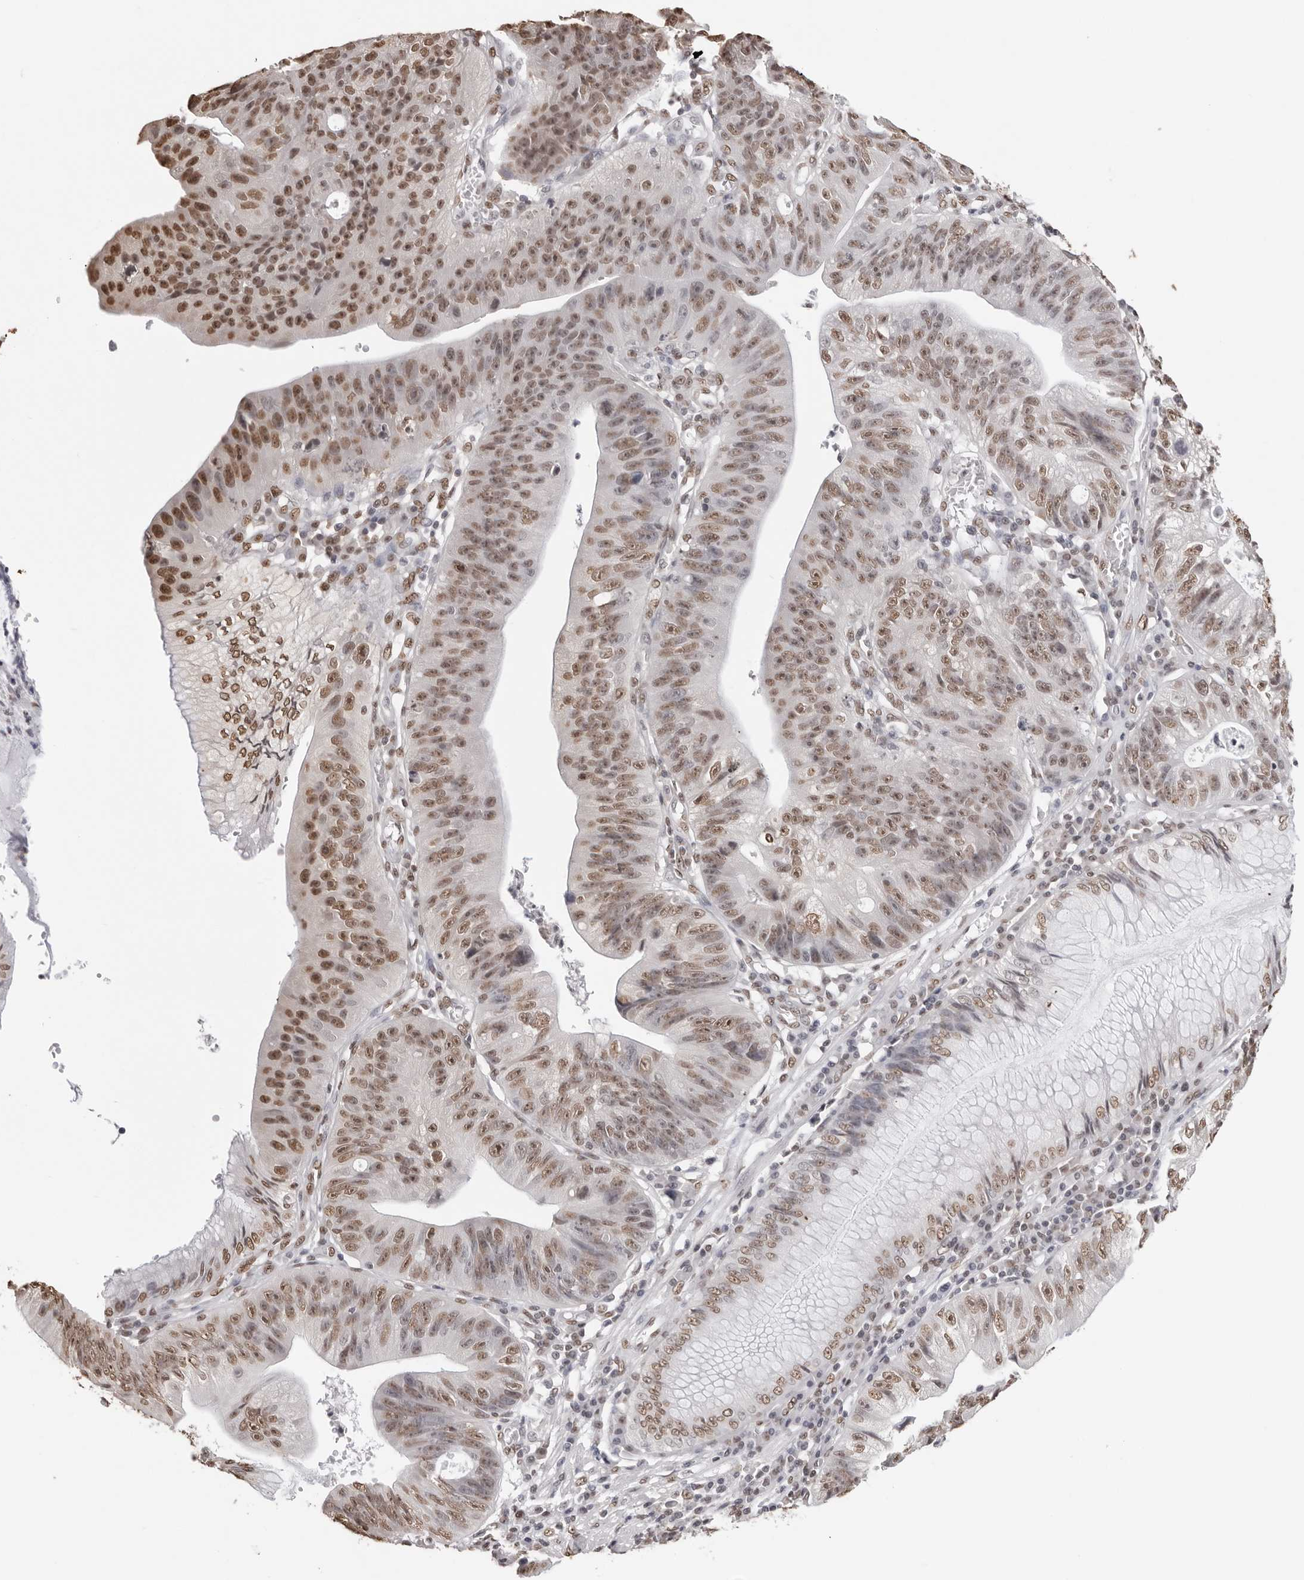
{"staining": {"intensity": "moderate", "quantity": ">75%", "location": "nuclear"}, "tissue": "stomach cancer", "cell_type": "Tumor cells", "image_type": "cancer", "snomed": [{"axis": "morphology", "description": "Adenocarcinoma, NOS"}, {"axis": "topography", "description": "Stomach"}], "caption": "IHC (DAB (3,3'-diaminobenzidine)) staining of human stomach cancer demonstrates moderate nuclear protein expression in approximately >75% of tumor cells.", "gene": "OLIG3", "patient": {"sex": "male", "age": 59}}